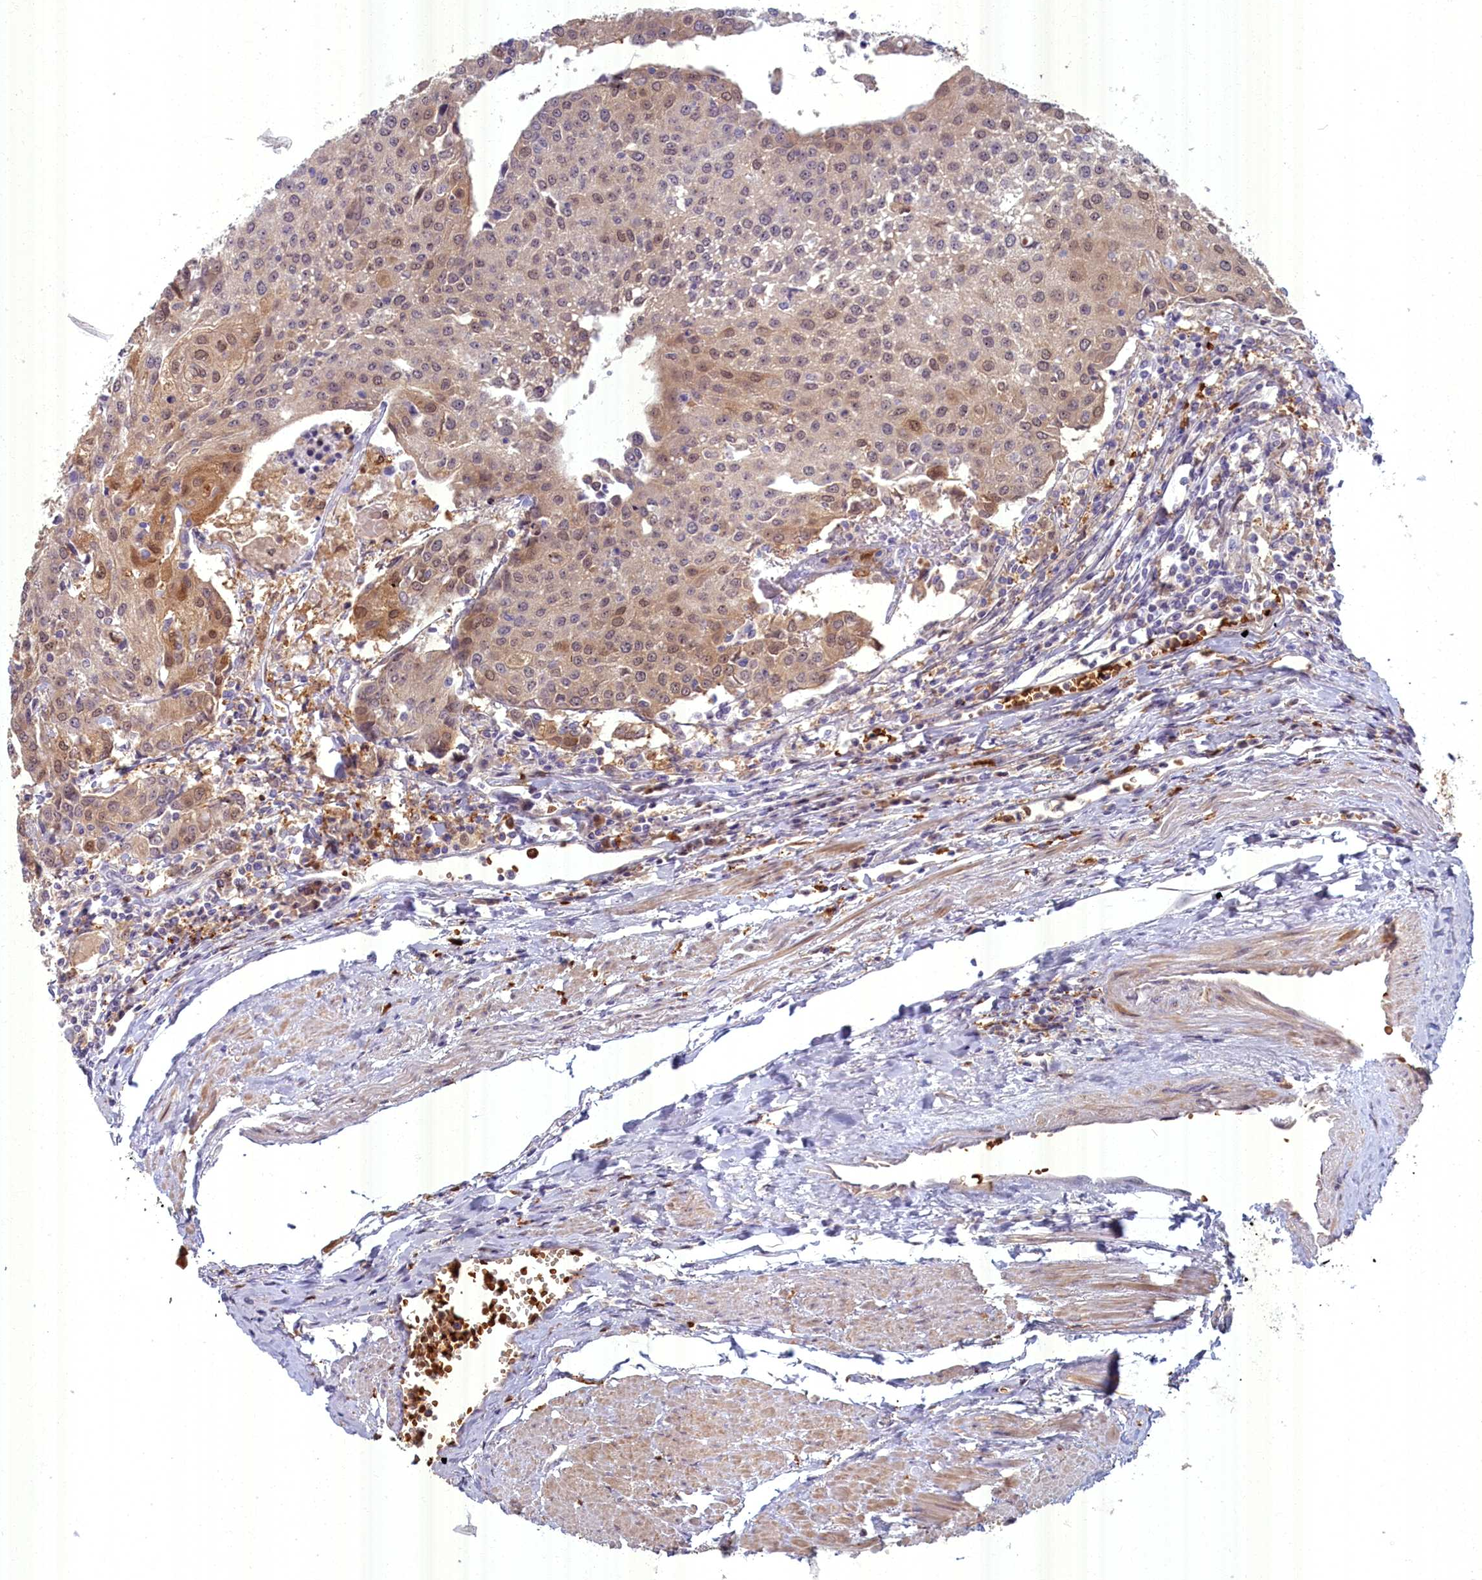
{"staining": {"intensity": "weak", "quantity": ">75%", "location": "cytoplasmic/membranous,nuclear"}, "tissue": "urothelial cancer", "cell_type": "Tumor cells", "image_type": "cancer", "snomed": [{"axis": "morphology", "description": "Urothelial carcinoma, High grade"}, {"axis": "topography", "description": "Urinary bladder"}], "caption": "This micrograph reveals urothelial cancer stained with IHC to label a protein in brown. The cytoplasmic/membranous and nuclear of tumor cells show weak positivity for the protein. Nuclei are counter-stained blue.", "gene": "BLVRB", "patient": {"sex": "female", "age": 85}}